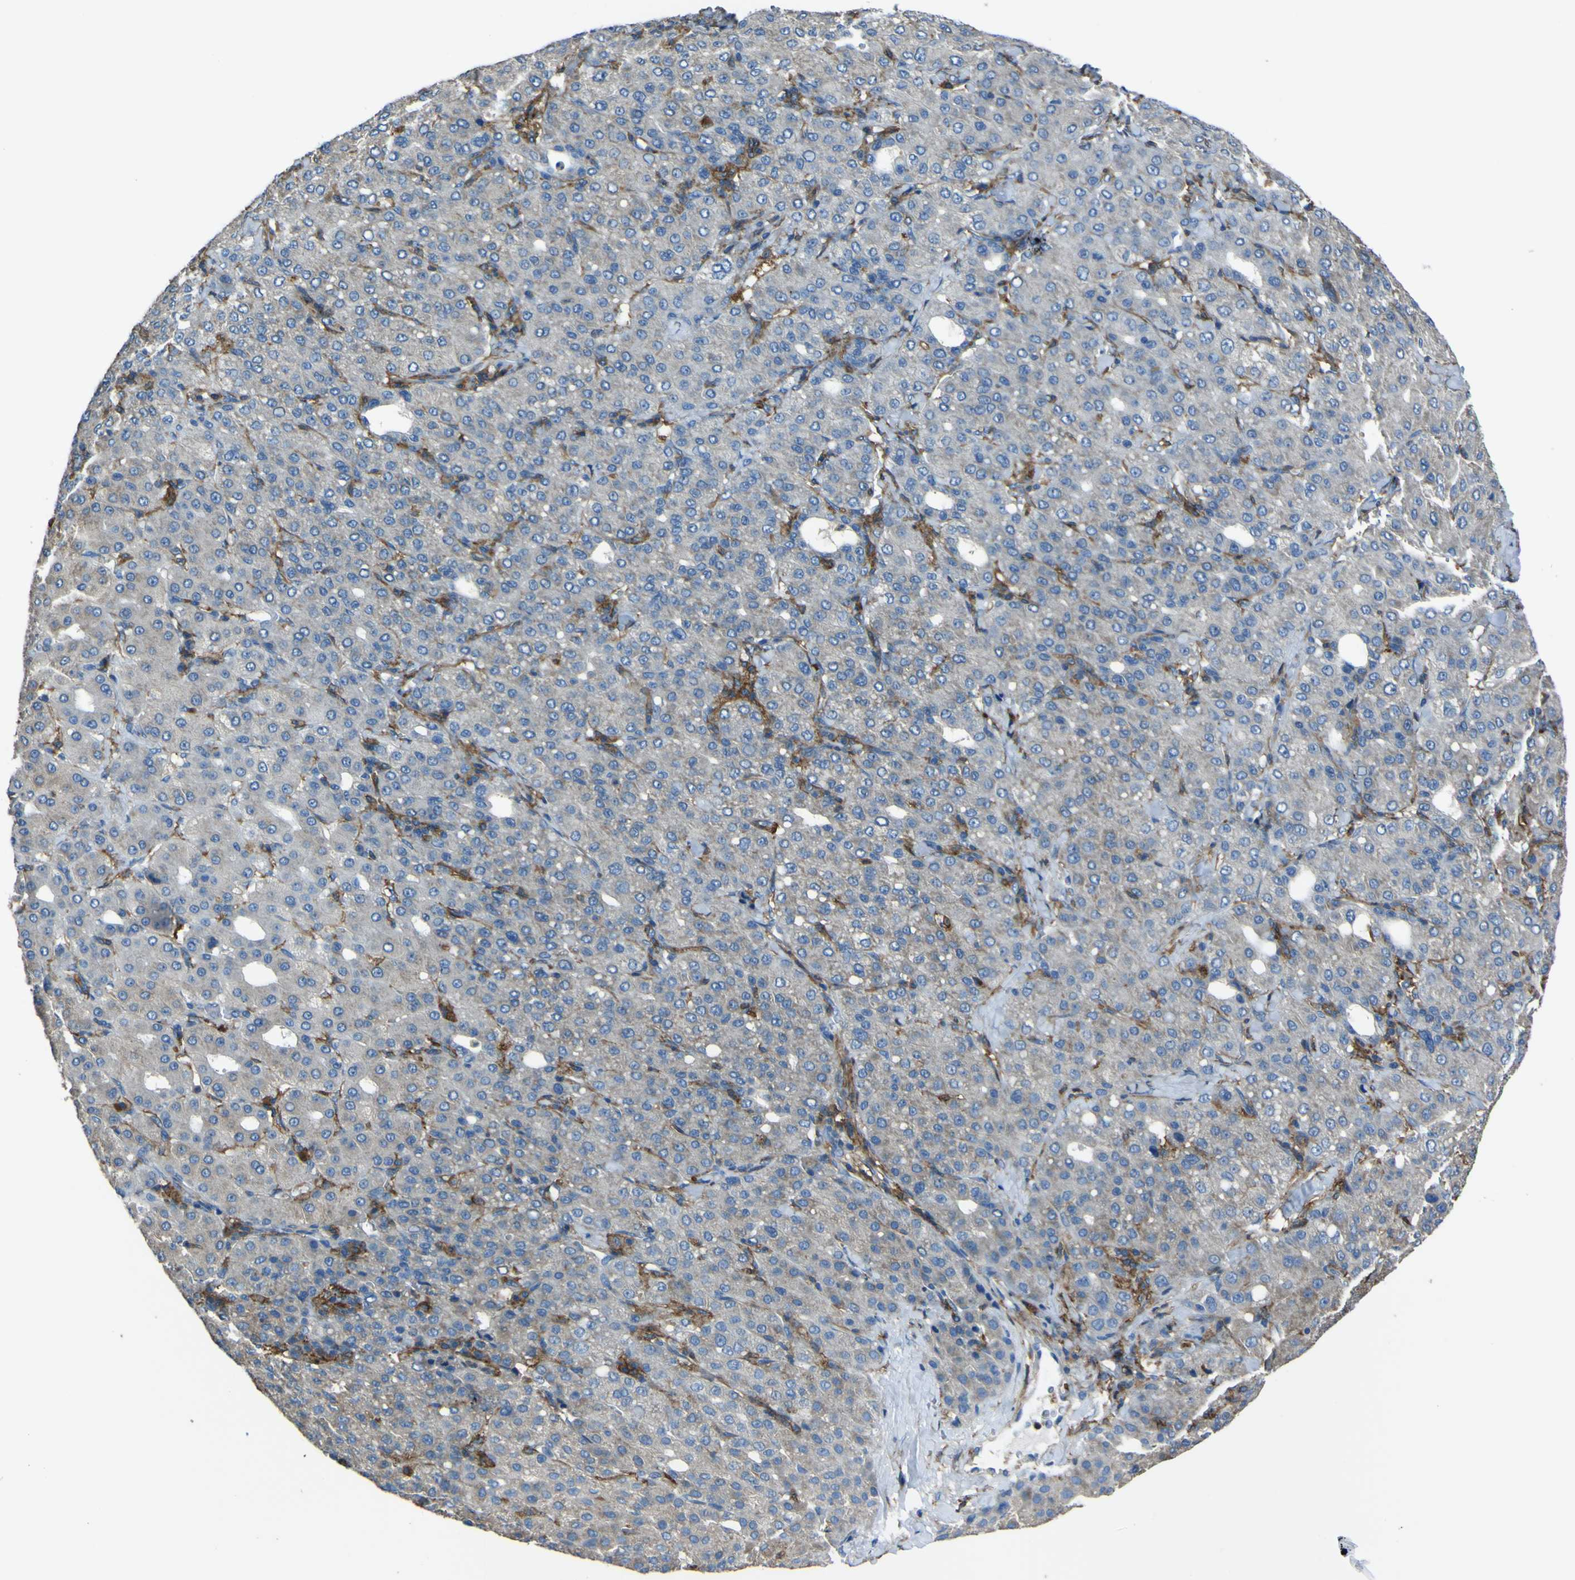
{"staining": {"intensity": "weak", "quantity": "<25%", "location": "cytoplasmic/membranous"}, "tissue": "liver cancer", "cell_type": "Tumor cells", "image_type": "cancer", "snomed": [{"axis": "morphology", "description": "Carcinoma, Hepatocellular, NOS"}, {"axis": "topography", "description": "Liver"}], "caption": "Immunohistochemistry histopathology image of neoplastic tissue: human liver cancer stained with DAB (3,3'-diaminobenzidine) shows no significant protein expression in tumor cells.", "gene": "LAIR1", "patient": {"sex": "male", "age": 65}}